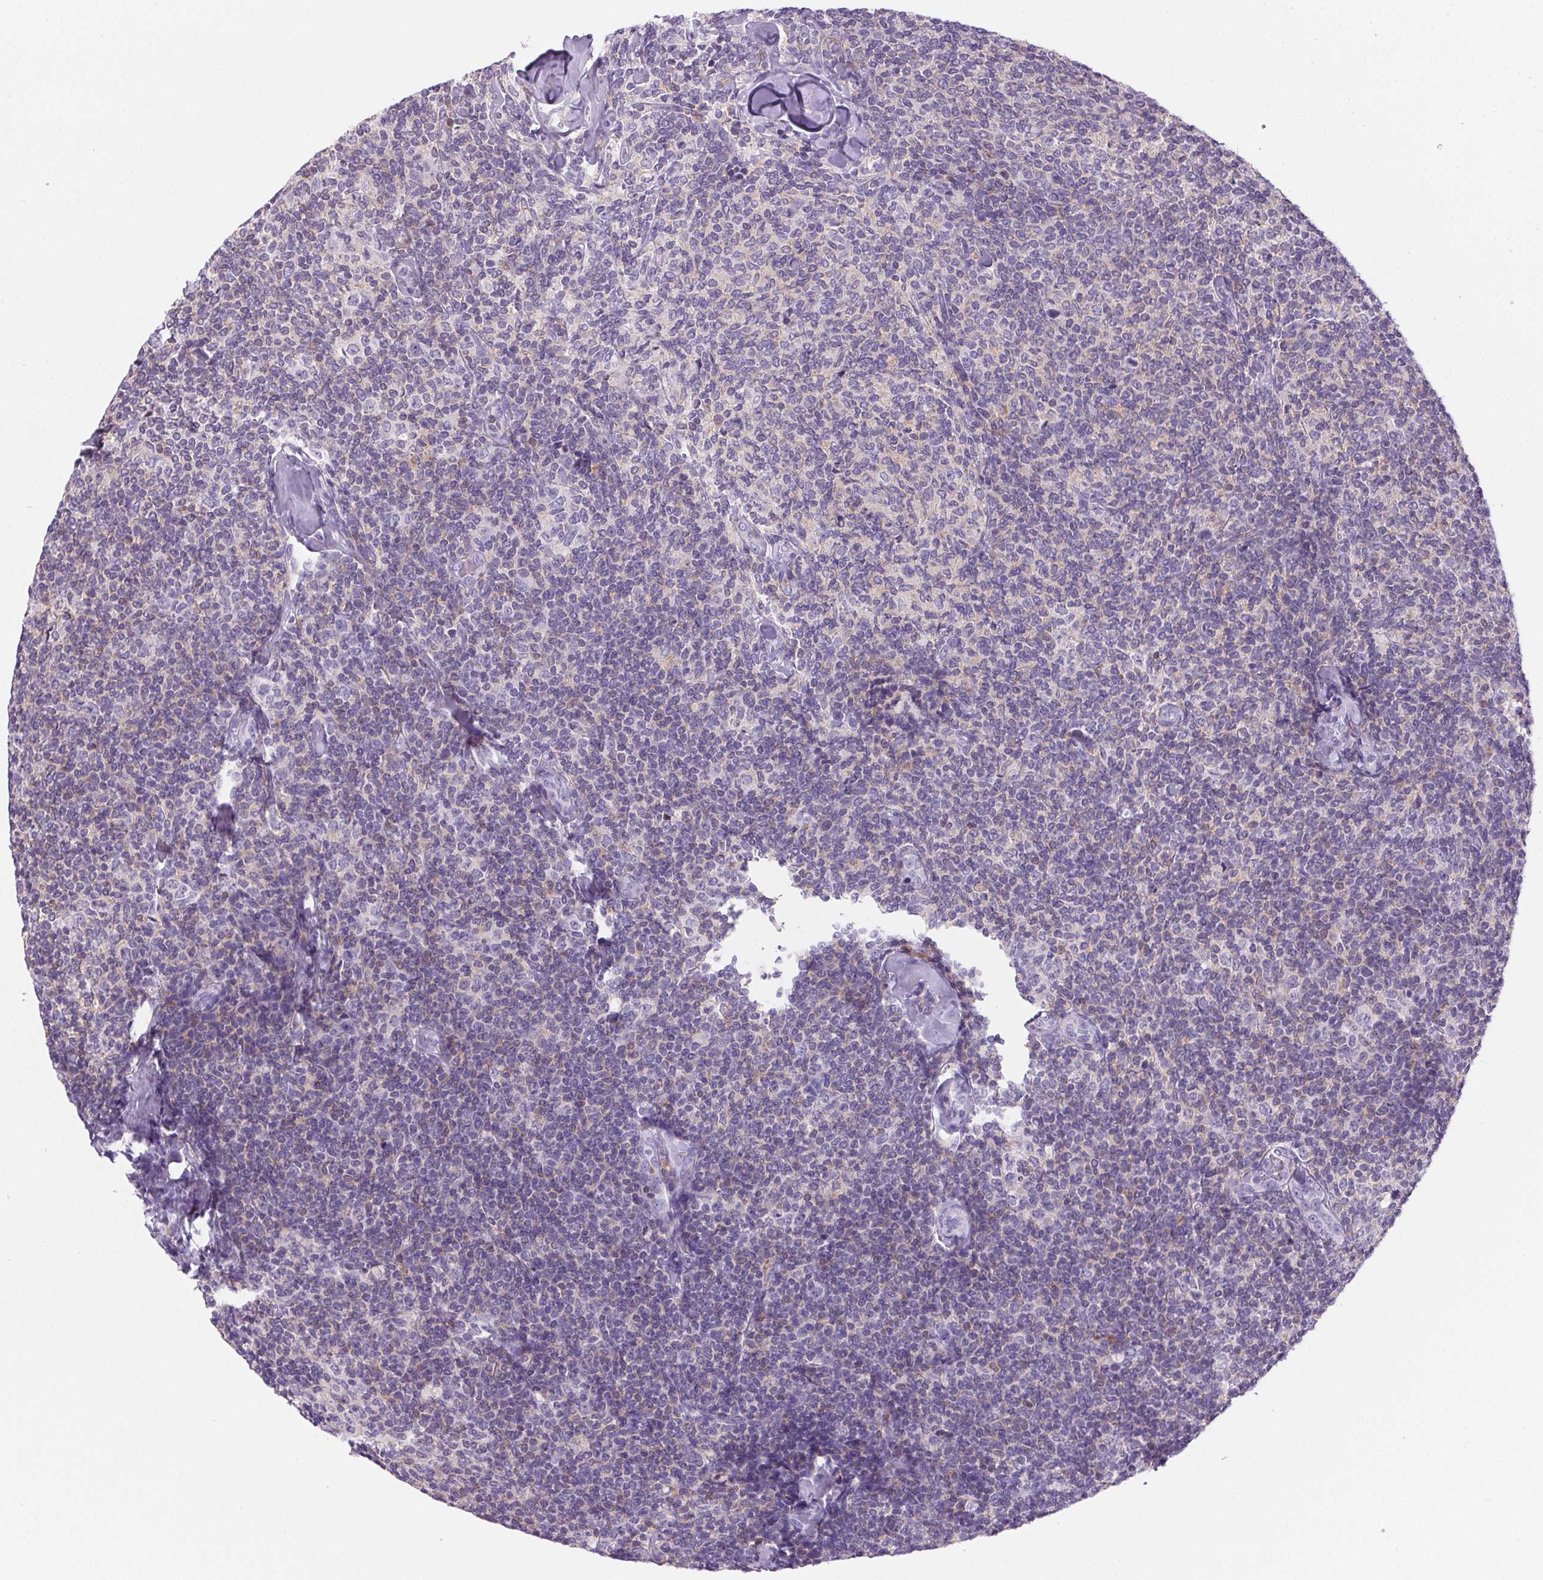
{"staining": {"intensity": "negative", "quantity": "none", "location": "none"}, "tissue": "lymphoma", "cell_type": "Tumor cells", "image_type": "cancer", "snomed": [{"axis": "morphology", "description": "Malignant lymphoma, non-Hodgkin's type, Low grade"}, {"axis": "topography", "description": "Lymph node"}], "caption": "Protein analysis of lymphoma demonstrates no significant positivity in tumor cells.", "gene": "S100A2", "patient": {"sex": "female", "age": 56}}